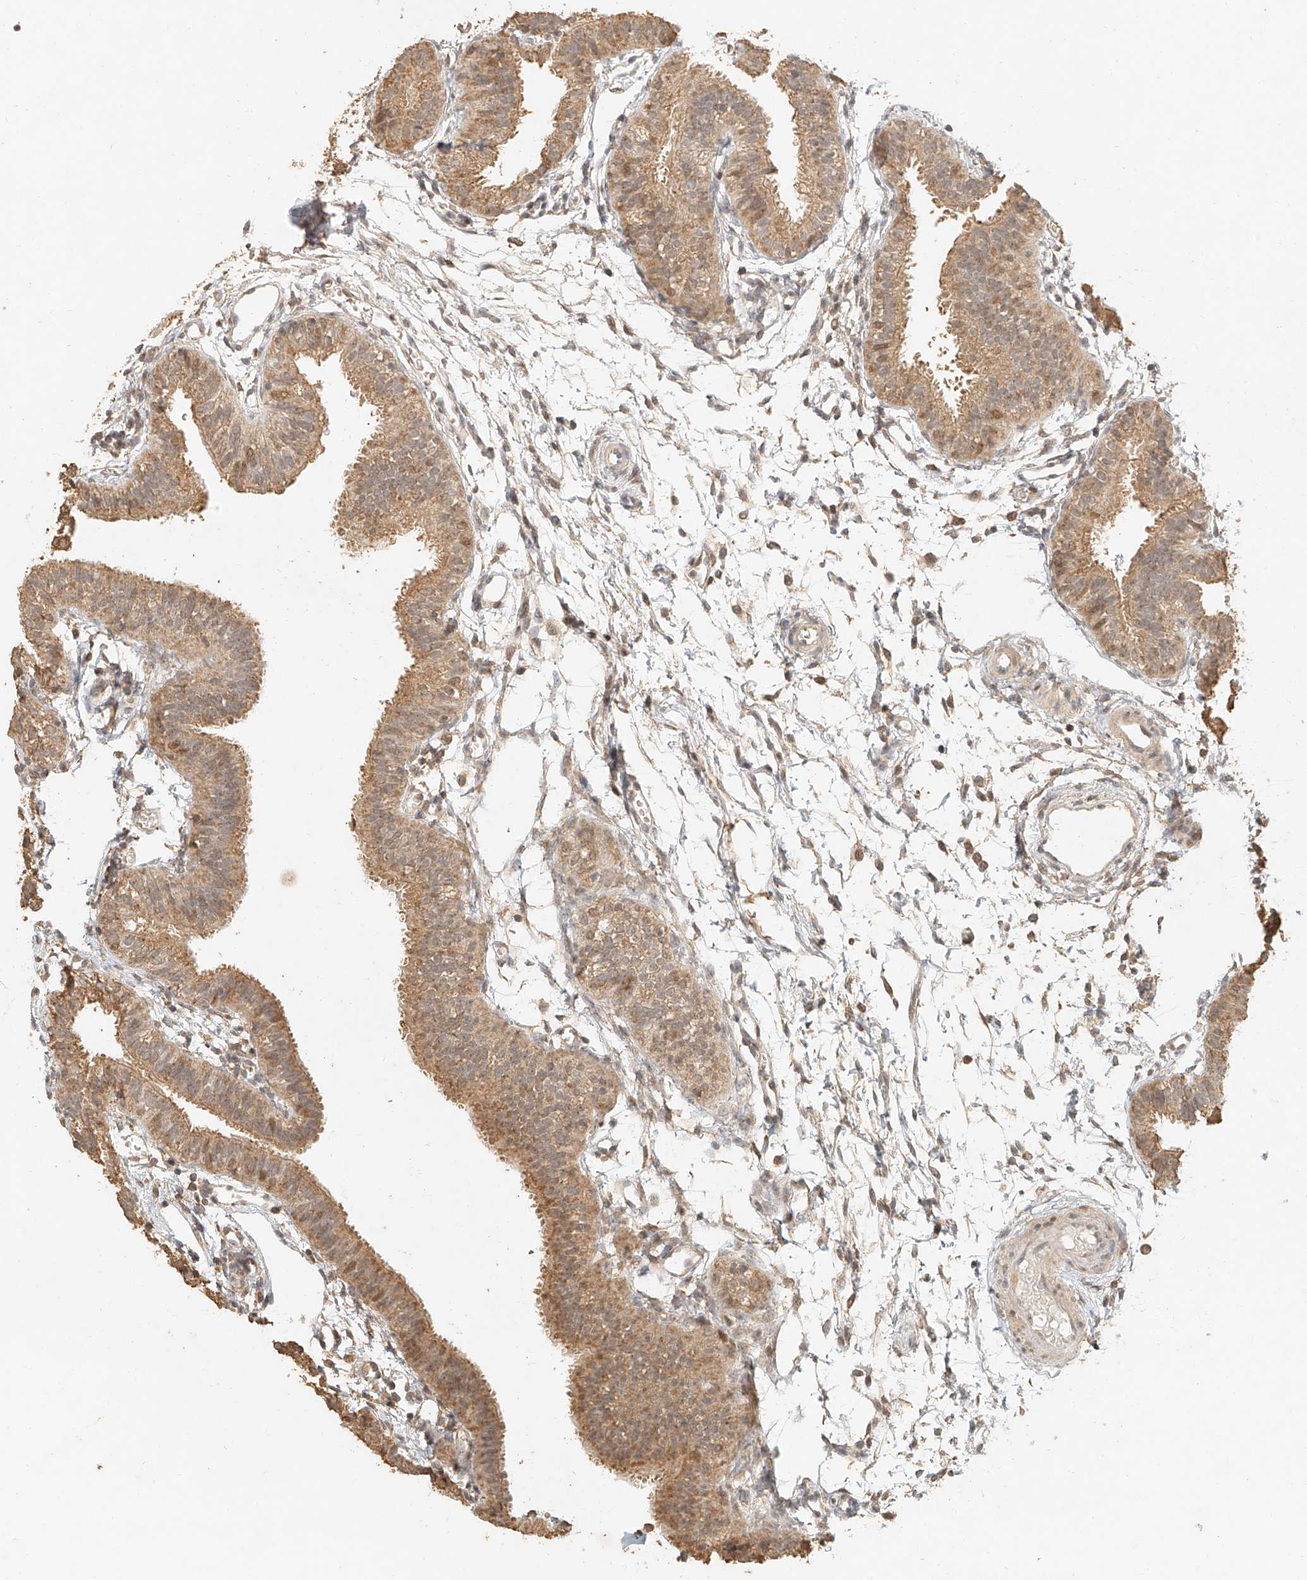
{"staining": {"intensity": "moderate", "quantity": ">75%", "location": "cytoplasmic/membranous,nuclear"}, "tissue": "fallopian tube", "cell_type": "Glandular cells", "image_type": "normal", "snomed": [{"axis": "morphology", "description": "Normal tissue, NOS"}, {"axis": "topography", "description": "Fallopian tube"}], "caption": "Moderate cytoplasmic/membranous,nuclear protein staining is present in approximately >75% of glandular cells in fallopian tube.", "gene": "CXorf58", "patient": {"sex": "female", "age": 35}}